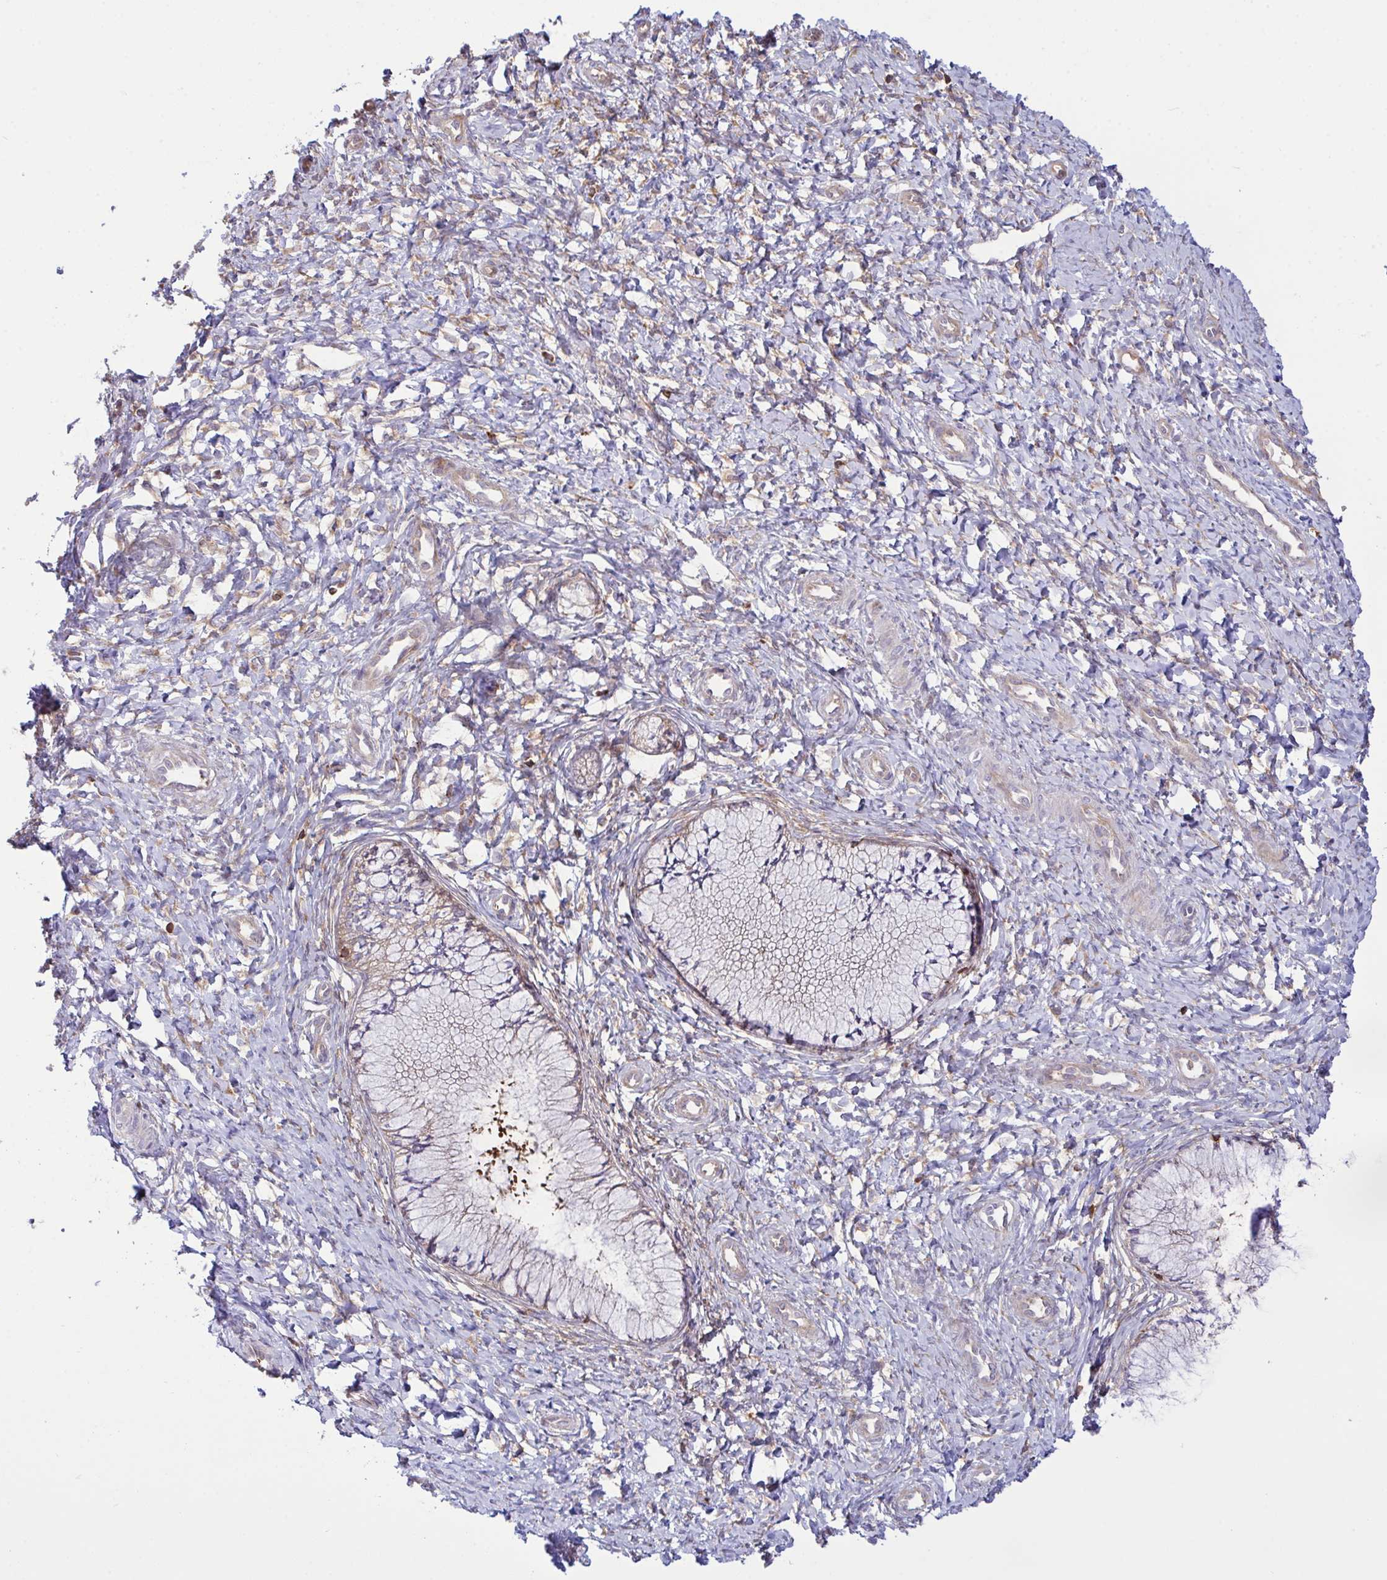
{"staining": {"intensity": "negative", "quantity": "none", "location": "none"}, "tissue": "cervix", "cell_type": "Glandular cells", "image_type": "normal", "snomed": [{"axis": "morphology", "description": "Normal tissue, NOS"}, {"axis": "topography", "description": "Cervix"}], "caption": "There is no significant staining in glandular cells of cervix. (DAB IHC, high magnification).", "gene": "TSC22D3", "patient": {"sex": "female", "age": 37}}